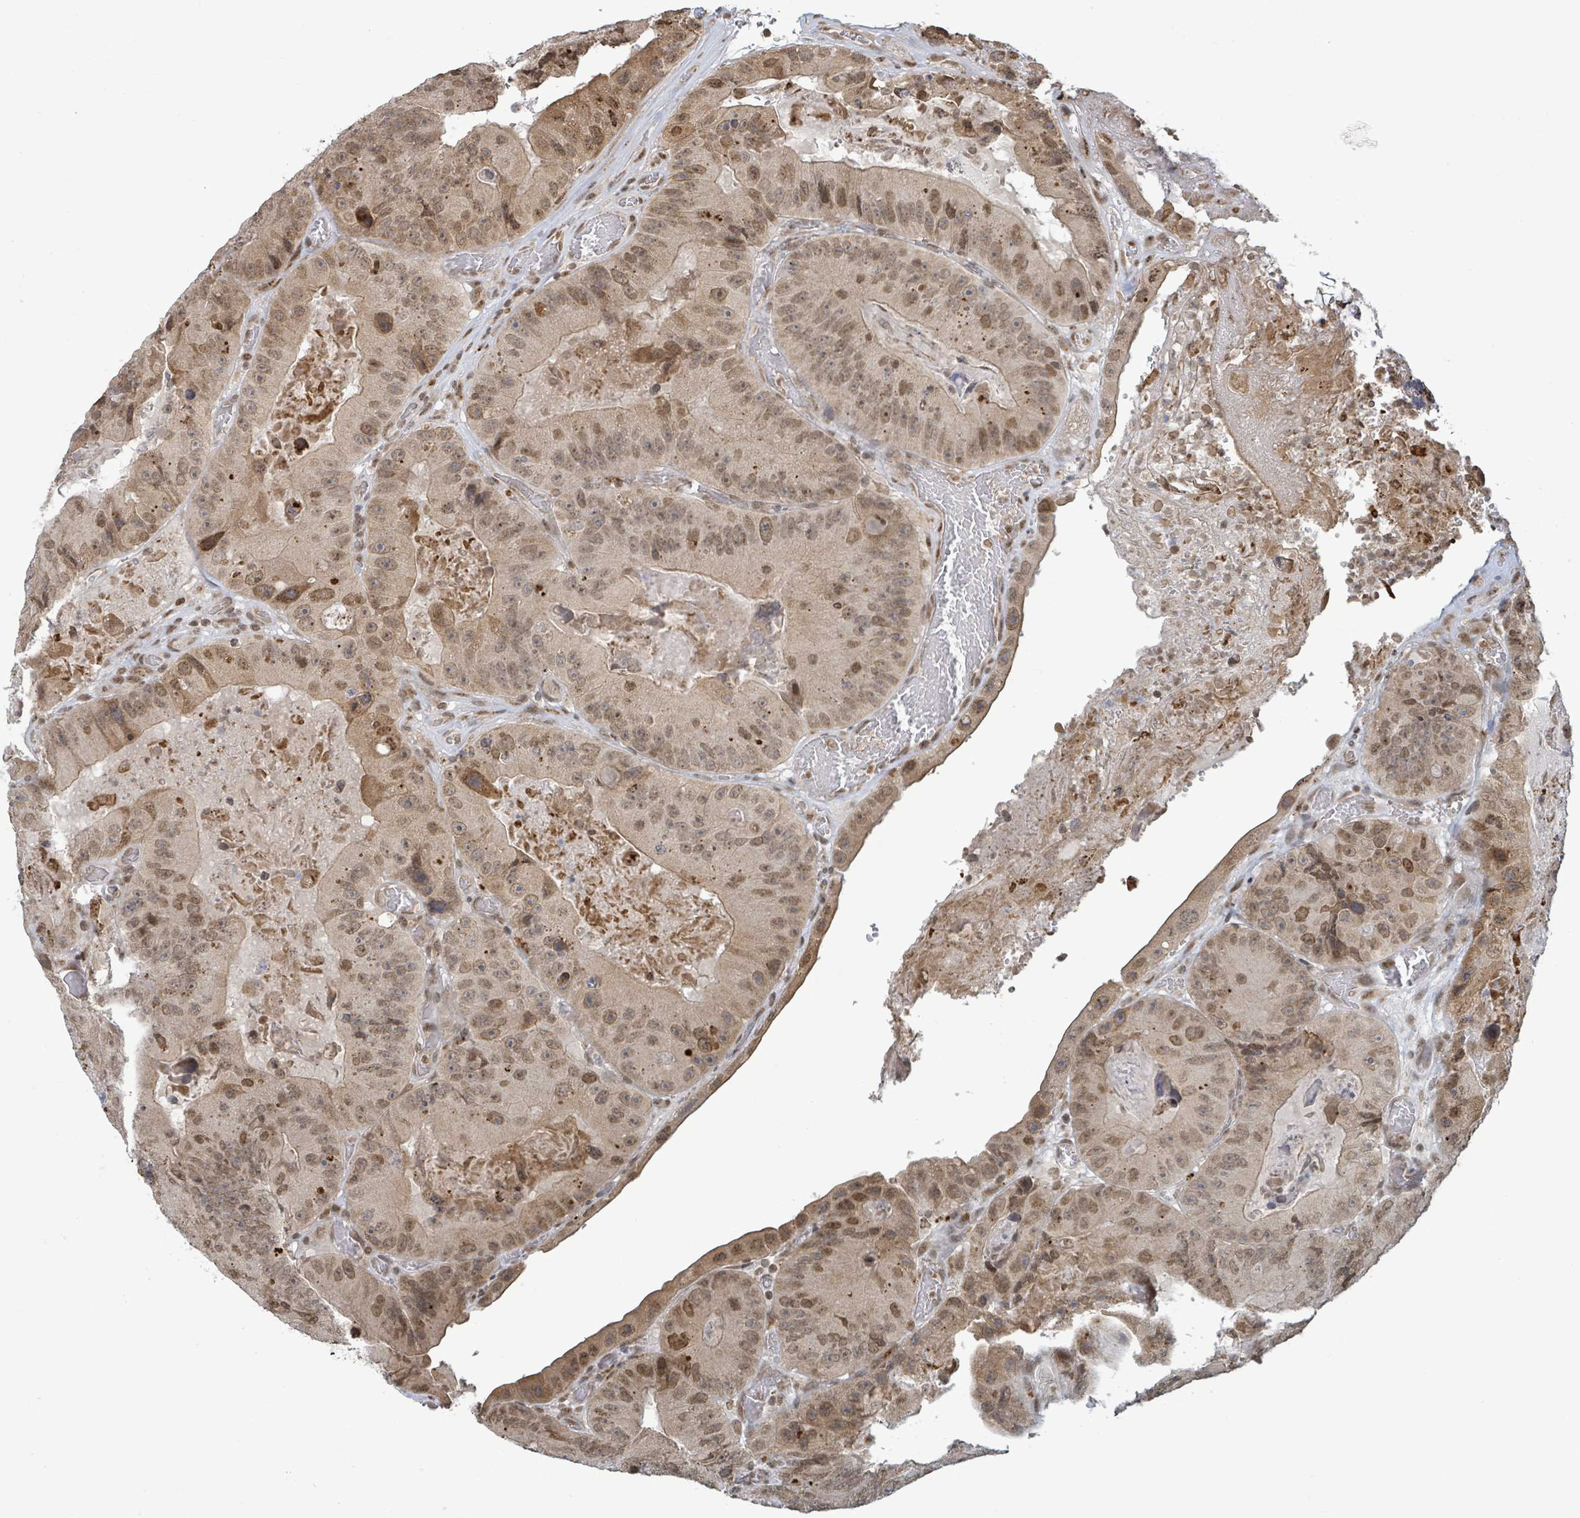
{"staining": {"intensity": "weak", "quantity": ">75%", "location": "cytoplasmic/membranous,nuclear"}, "tissue": "colorectal cancer", "cell_type": "Tumor cells", "image_type": "cancer", "snomed": [{"axis": "morphology", "description": "Adenocarcinoma, NOS"}, {"axis": "topography", "description": "Colon"}], "caption": "A micrograph showing weak cytoplasmic/membranous and nuclear expression in about >75% of tumor cells in adenocarcinoma (colorectal), as visualized by brown immunohistochemical staining.", "gene": "SBF2", "patient": {"sex": "female", "age": 86}}